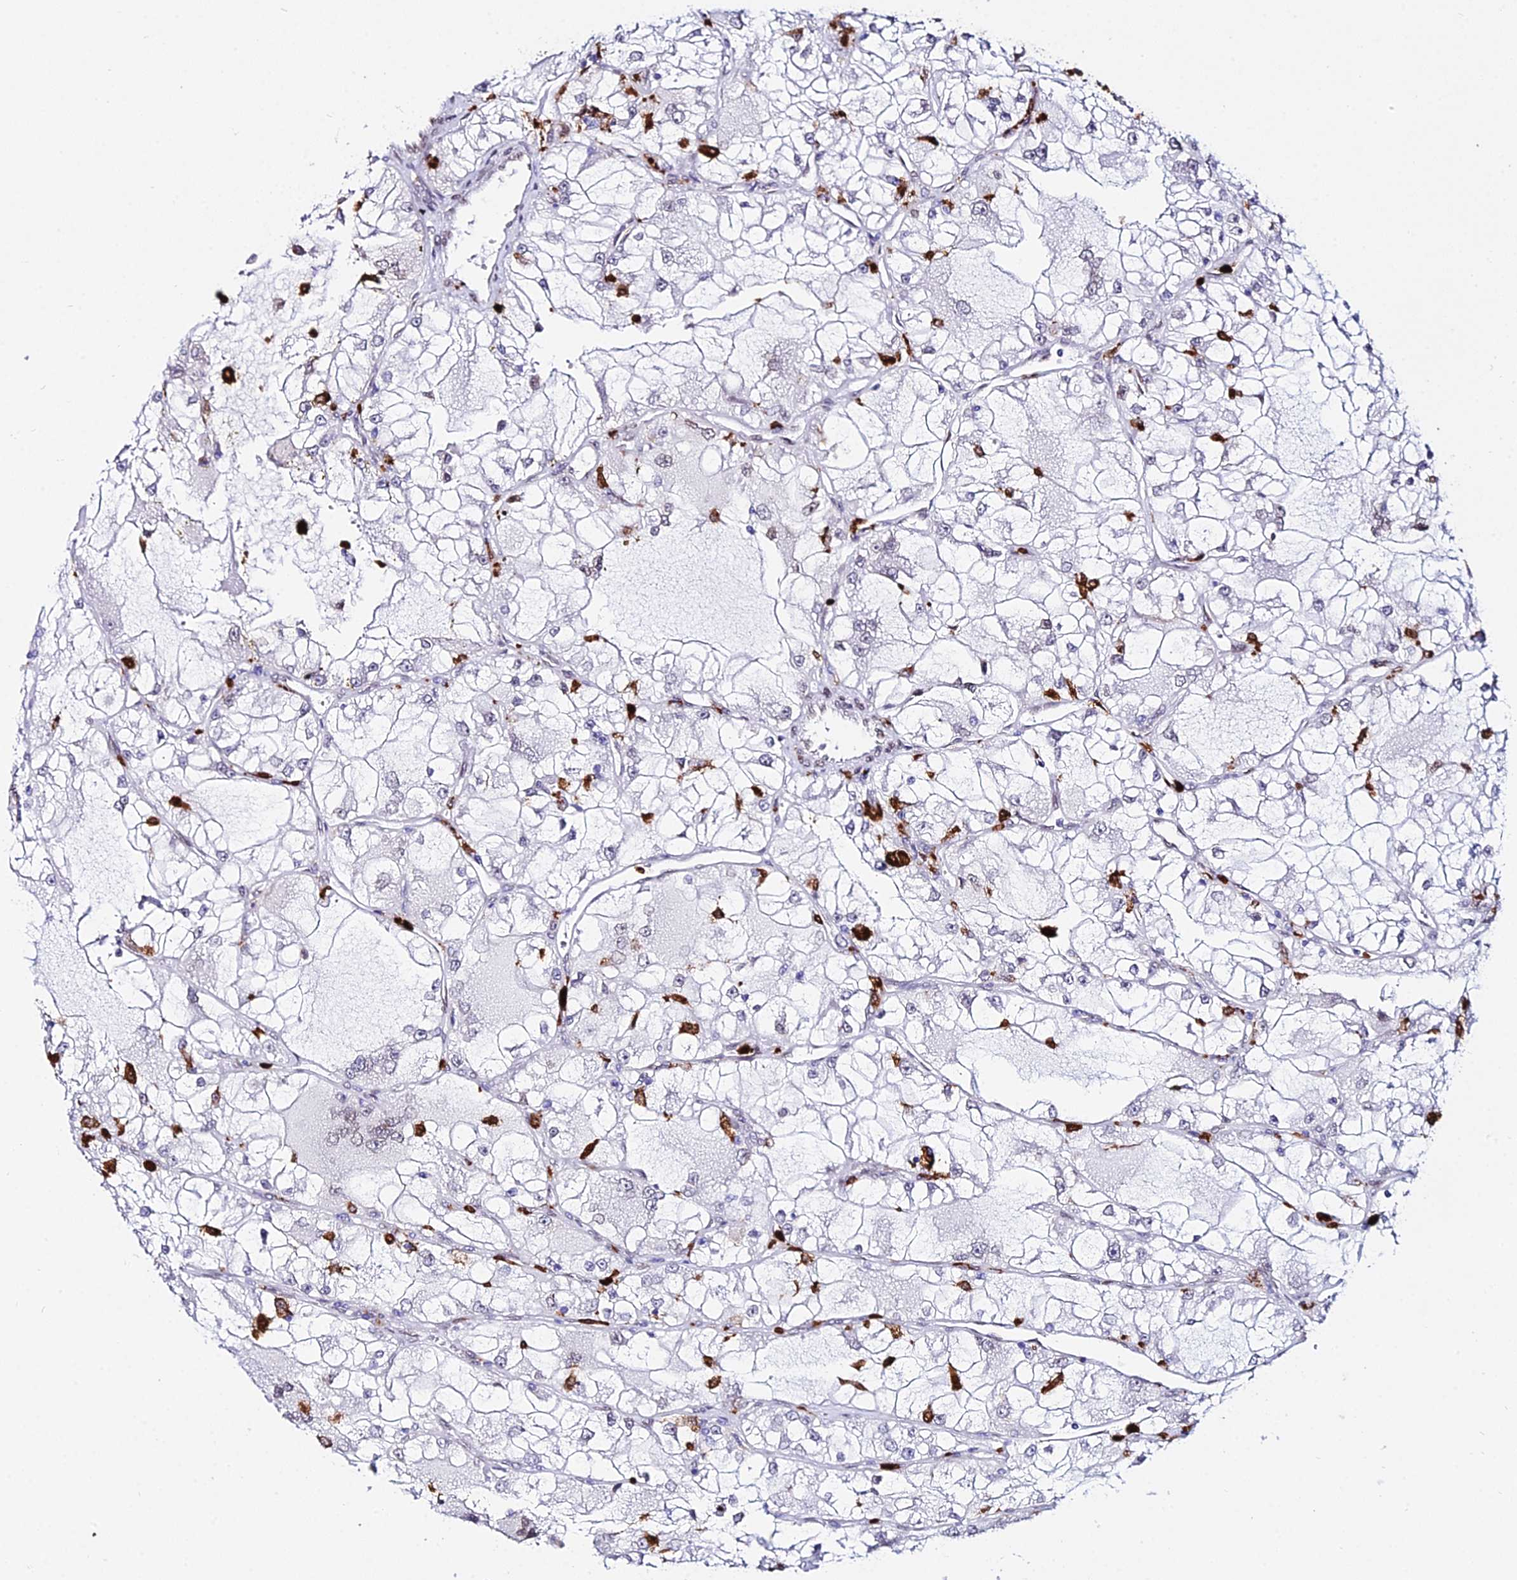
{"staining": {"intensity": "moderate", "quantity": "<25%", "location": "cytoplasmic/membranous,nuclear"}, "tissue": "renal cancer", "cell_type": "Tumor cells", "image_type": "cancer", "snomed": [{"axis": "morphology", "description": "Adenocarcinoma, NOS"}, {"axis": "topography", "description": "Kidney"}], "caption": "An immunohistochemistry photomicrograph of neoplastic tissue is shown. Protein staining in brown labels moderate cytoplasmic/membranous and nuclear positivity in renal cancer (adenocarcinoma) within tumor cells.", "gene": "MCM10", "patient": {"sex": "female", "age": 72}}